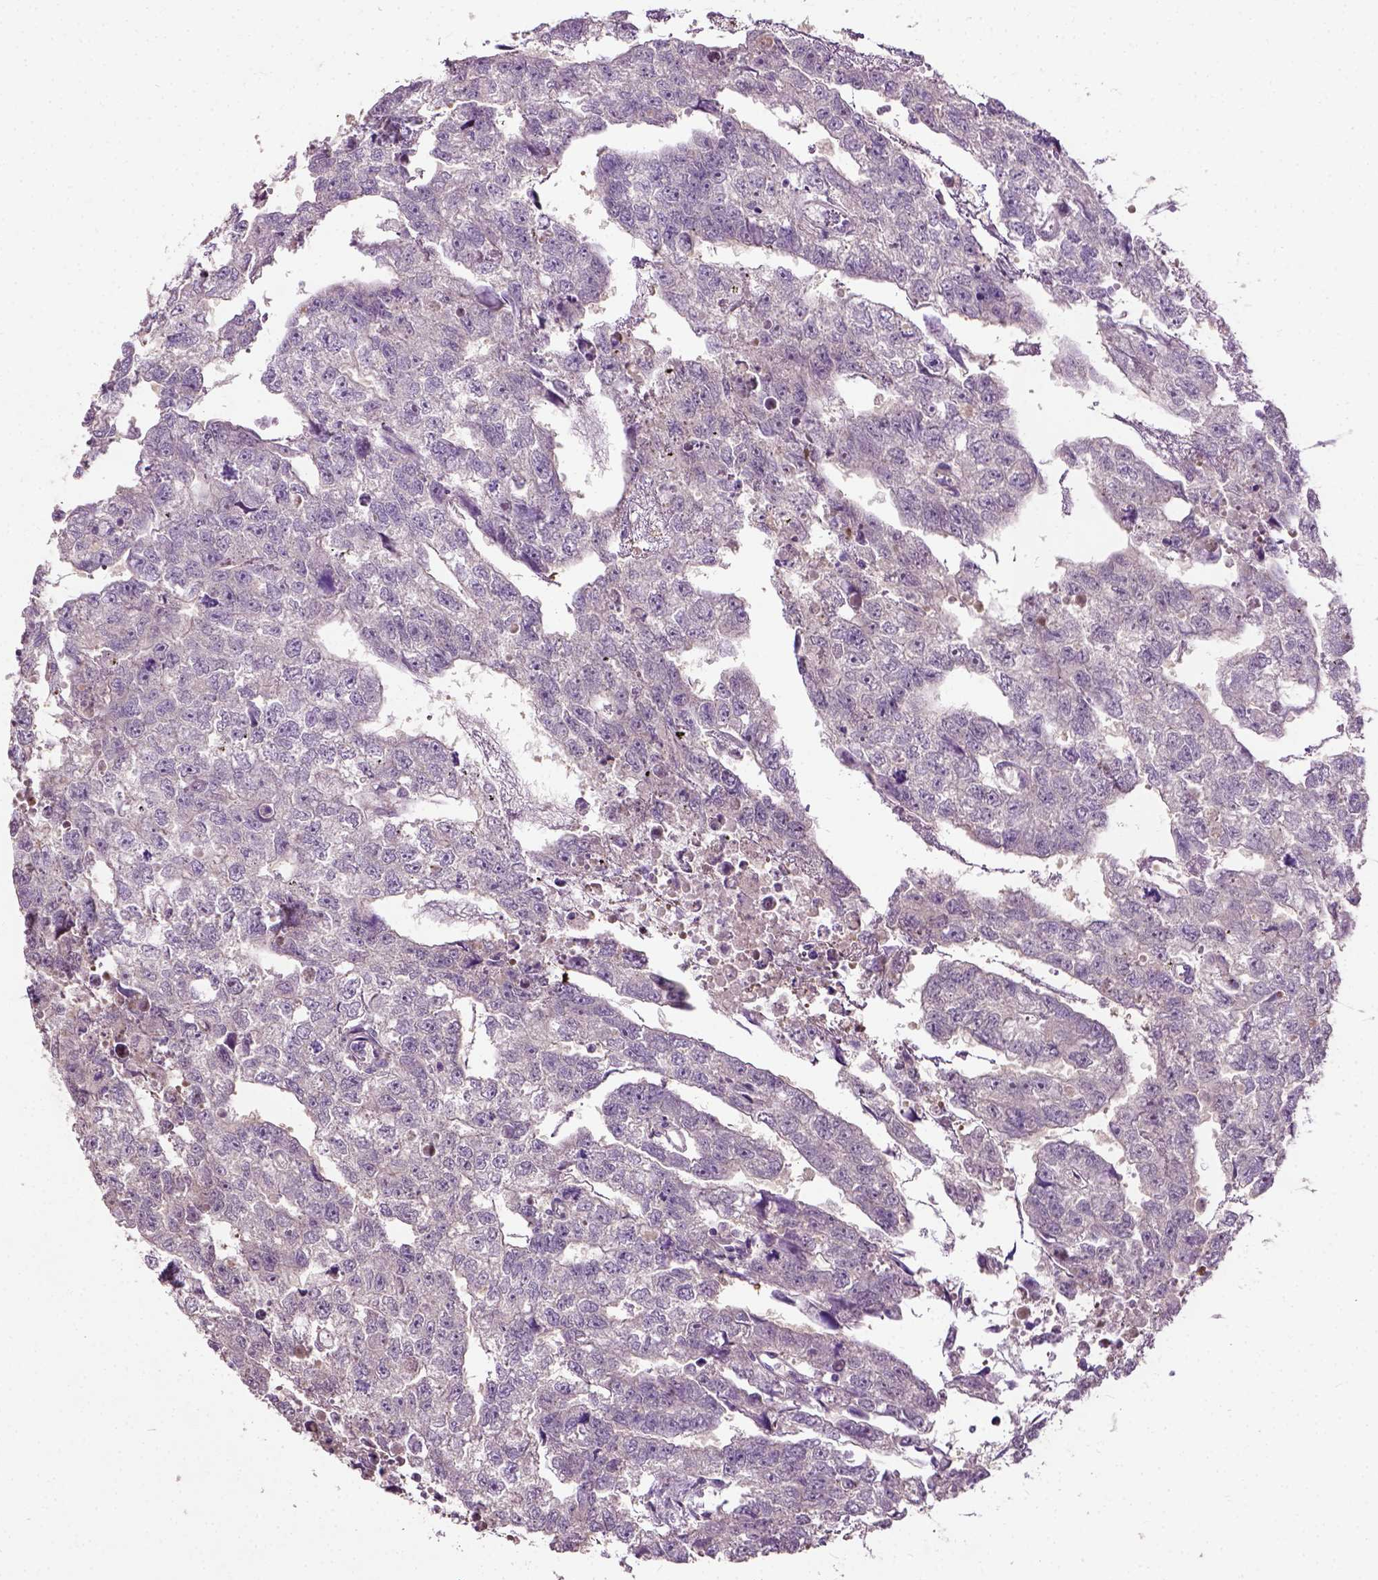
{"staining": {"intensity": "negative", "quantity": "none", "location": "none"}, "tissue": "testis cancer", "cell_type": "Tumor cells", "image_type": "cancer", "snomed": [{"axis": "morphology", "description": "Carcinoma, Embryonal, NOS"}, {"axis": "morphology", "description": "Teratoma, malignant, NOS"}, {"axis": "topography", "description": "Testis"}], "caption": "Immunohistochemistry image of neoplastic tissue: testis embryonal carcinoma stained with DAB shows no significant protein staining in tumor cells.", "gene": "PKP3", "patient": {"sex": "male", "age": 44}}